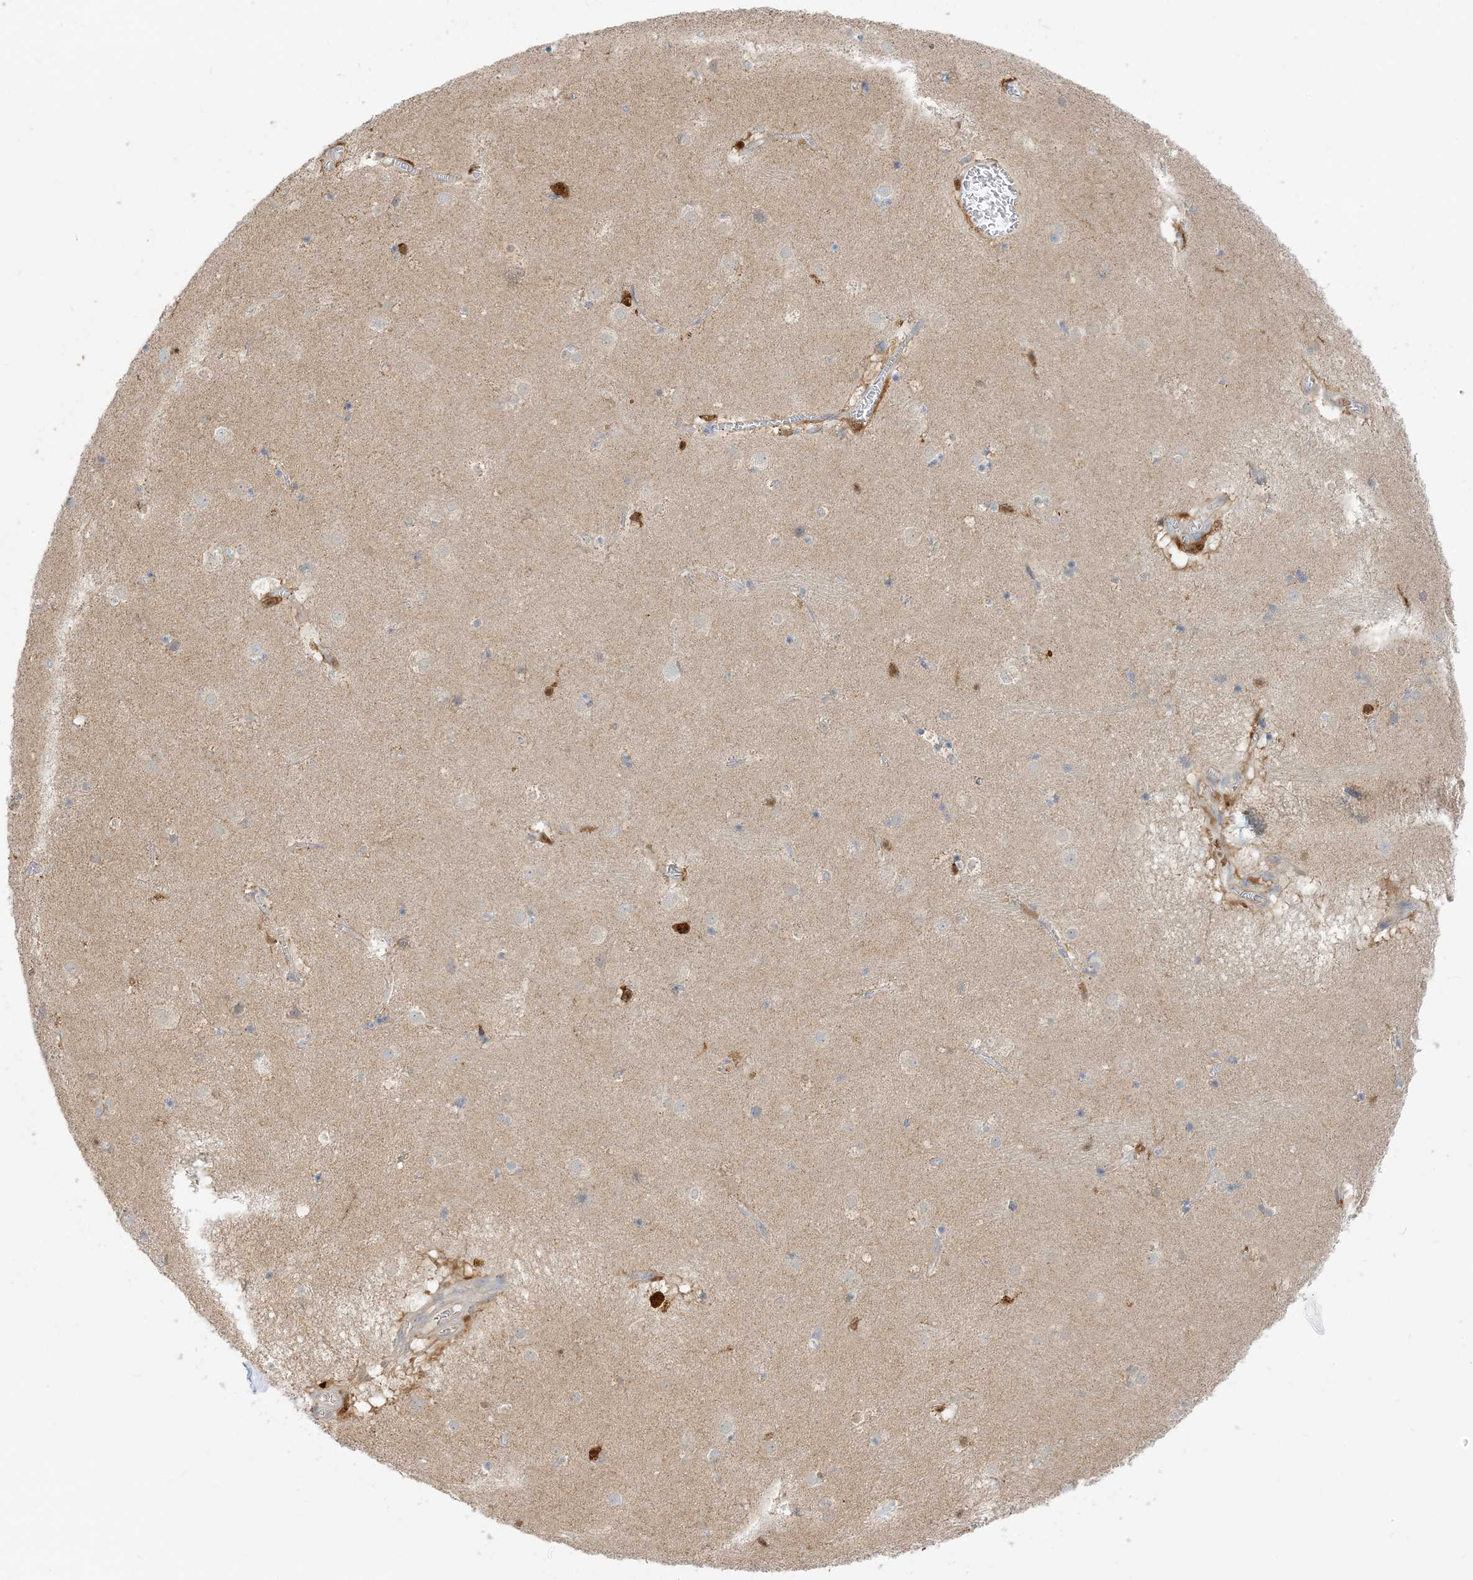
{"staining": {"intensity": "weak", "quantity": "<25%", "location": "cytoplasmic/membranous"}, "tissue": "caudate", "cell_type": "Glial cells", "image_type": "normal", "snomed": [{"axis": "morphology", "description": "Normal tissue, NOS"}, {"axis": "topography", "description": "Lateral ventricle wall"}], "caption": "Unremarkable caudate was stained to show a protein in brown. There is no significant staining in glial cells. Nuclei are stained in blue.", "gene": "NAGK", "patient": {"sex": "male", "age": 70}}